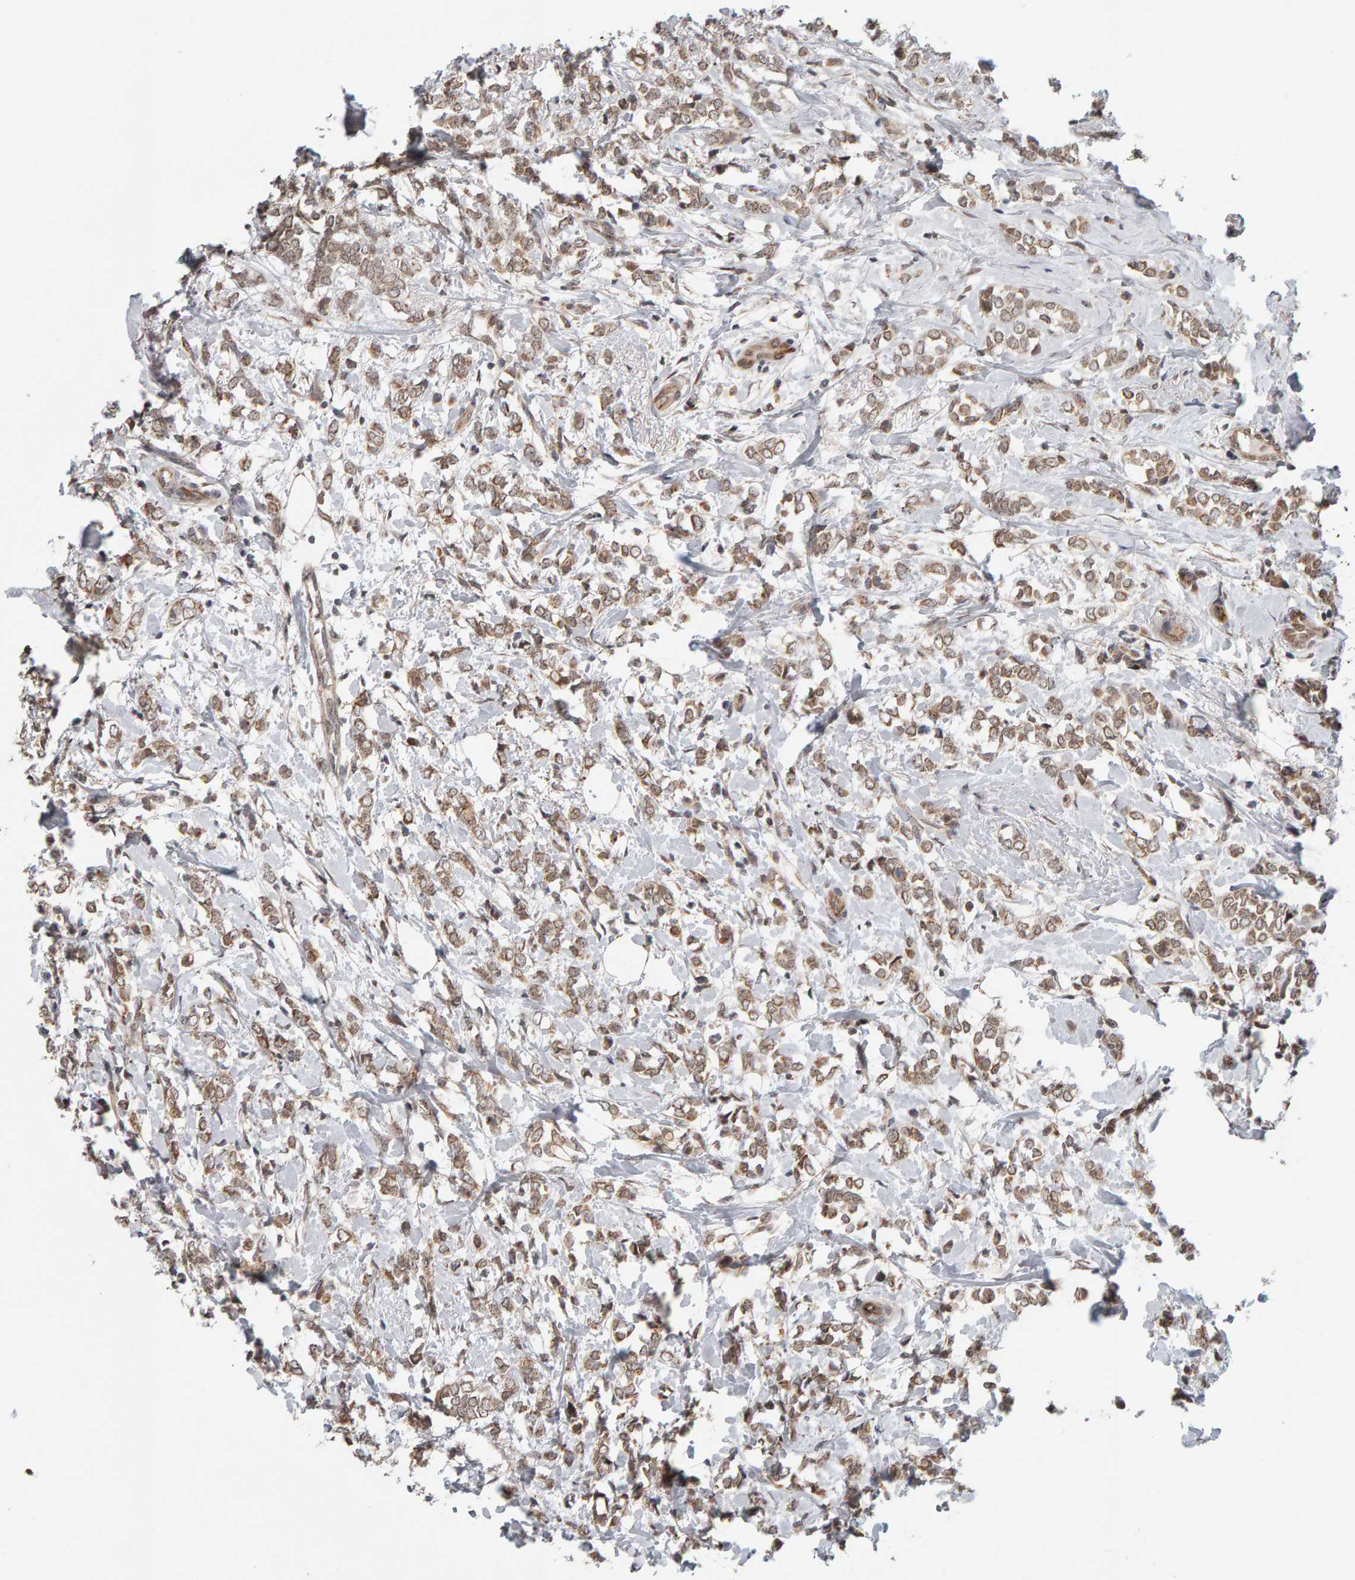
{"staining": {"intensity": "moderate", "quantity": ">75%", "location": "cytoplasmic/membranous"}, "tissue": "breast cancer", "cell_type": "Tumor cells", "image_type": "cancer", "snomed": [{"axis": "morphology", "description": "Normal tissue, NOS"}, {"axis": "morphology", "description": "Lobular carcinoma"}, {"axis": "topography", "description": "Breast"}], "caption": "The immunohistochemical stain labels moderate cytoplasmic/membranous expression in tumor cells of breast cancer tissue.", "gene": "DAP3", "patient": {"sex": "female", "age": 47}}